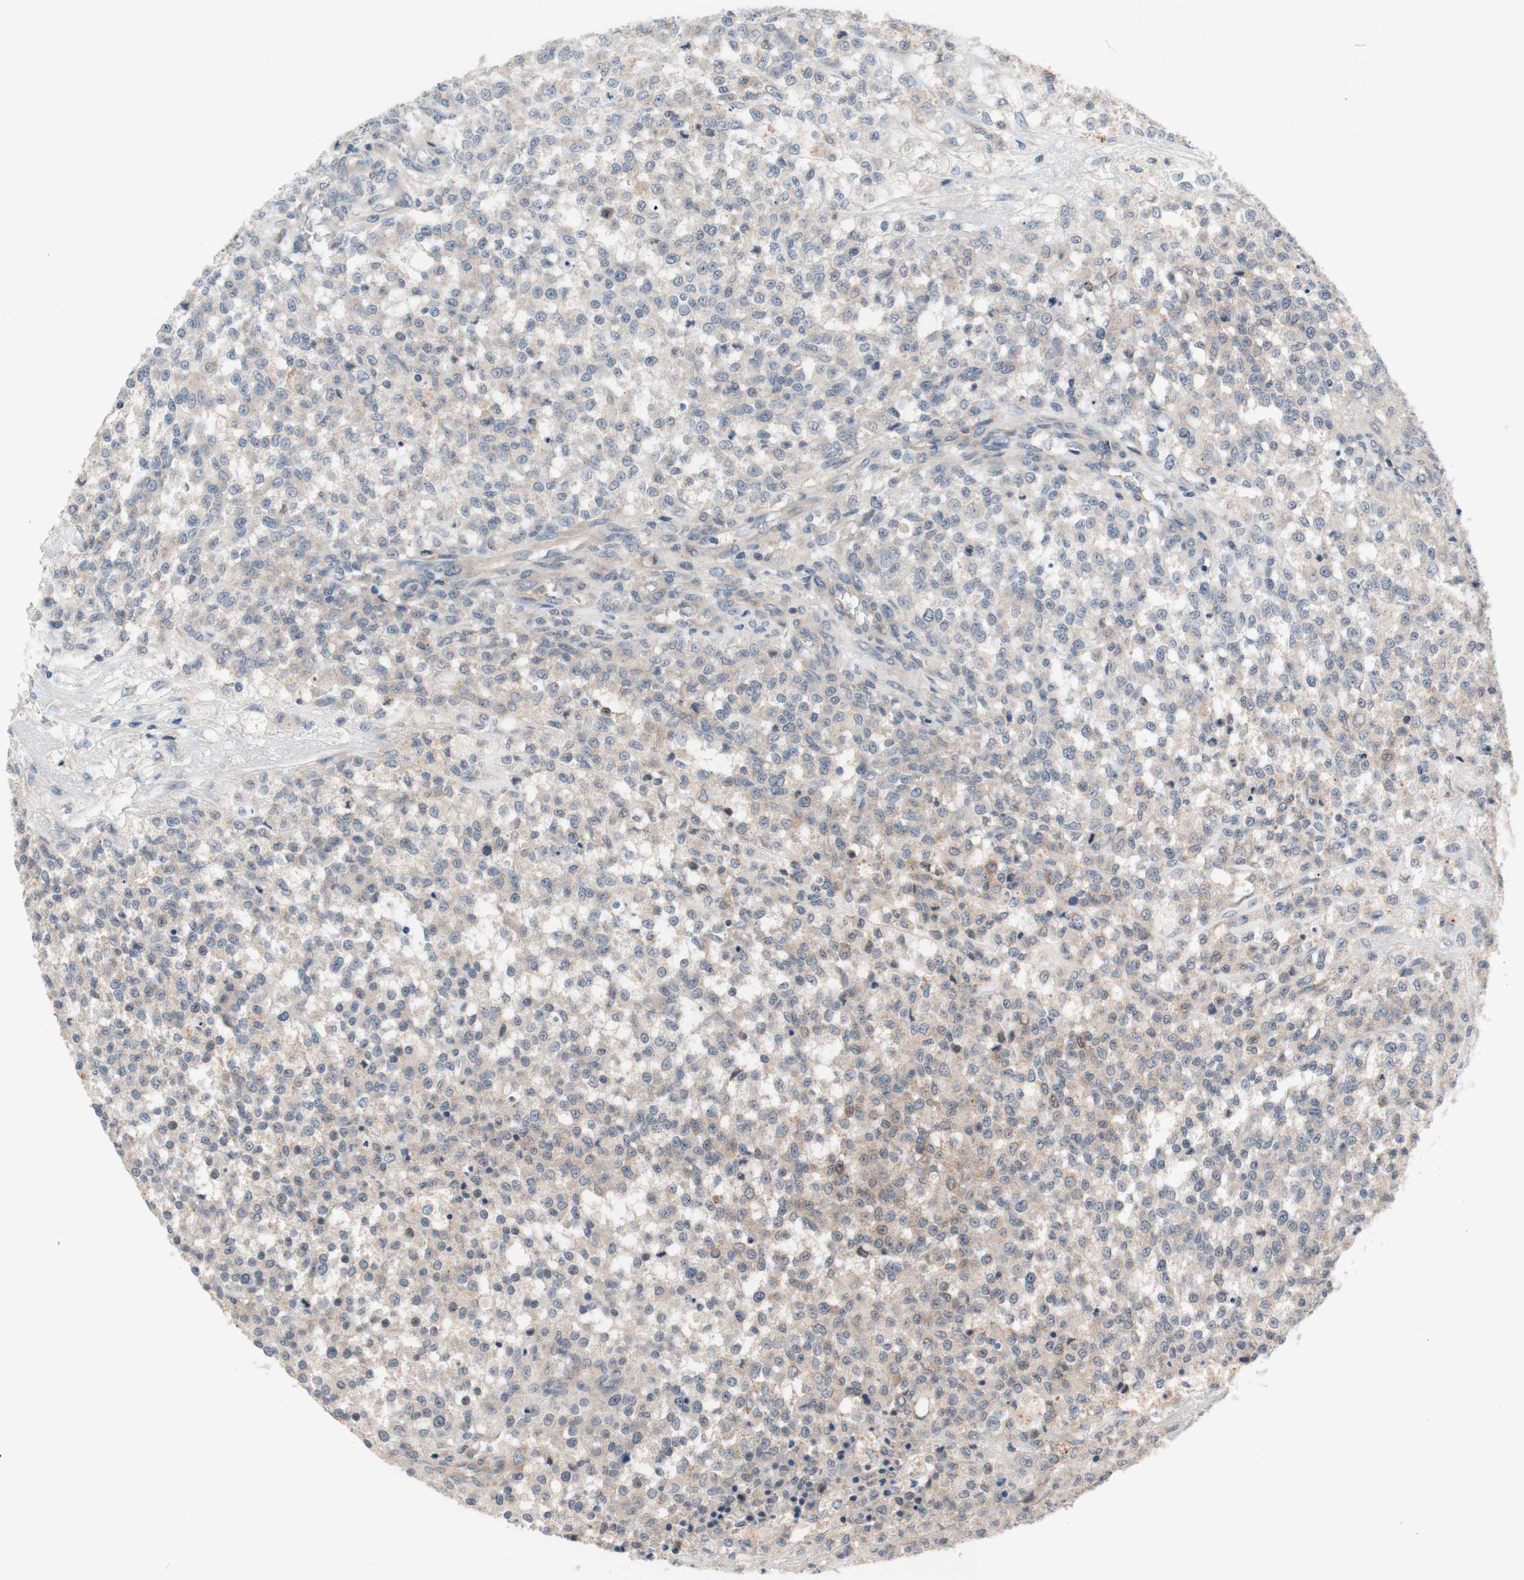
{"staining": {"intensity": "weak", "quantity": "<25%", "location": "cytoplasmic/membranous"}, "tissue": "testis cancer", "cell_type": "Tumor cells", "image_type": "cancer", "snomed": [{"axis": "morphology", "description": "Seminoma, NOS"}, {"axis": "topography", "description": "Testis"}], "caption": "The micrograph exhibits no staining of tumor cells in testis cancer.", "gene": "CD55", "patient": {"sex": "male", "age": 59}}